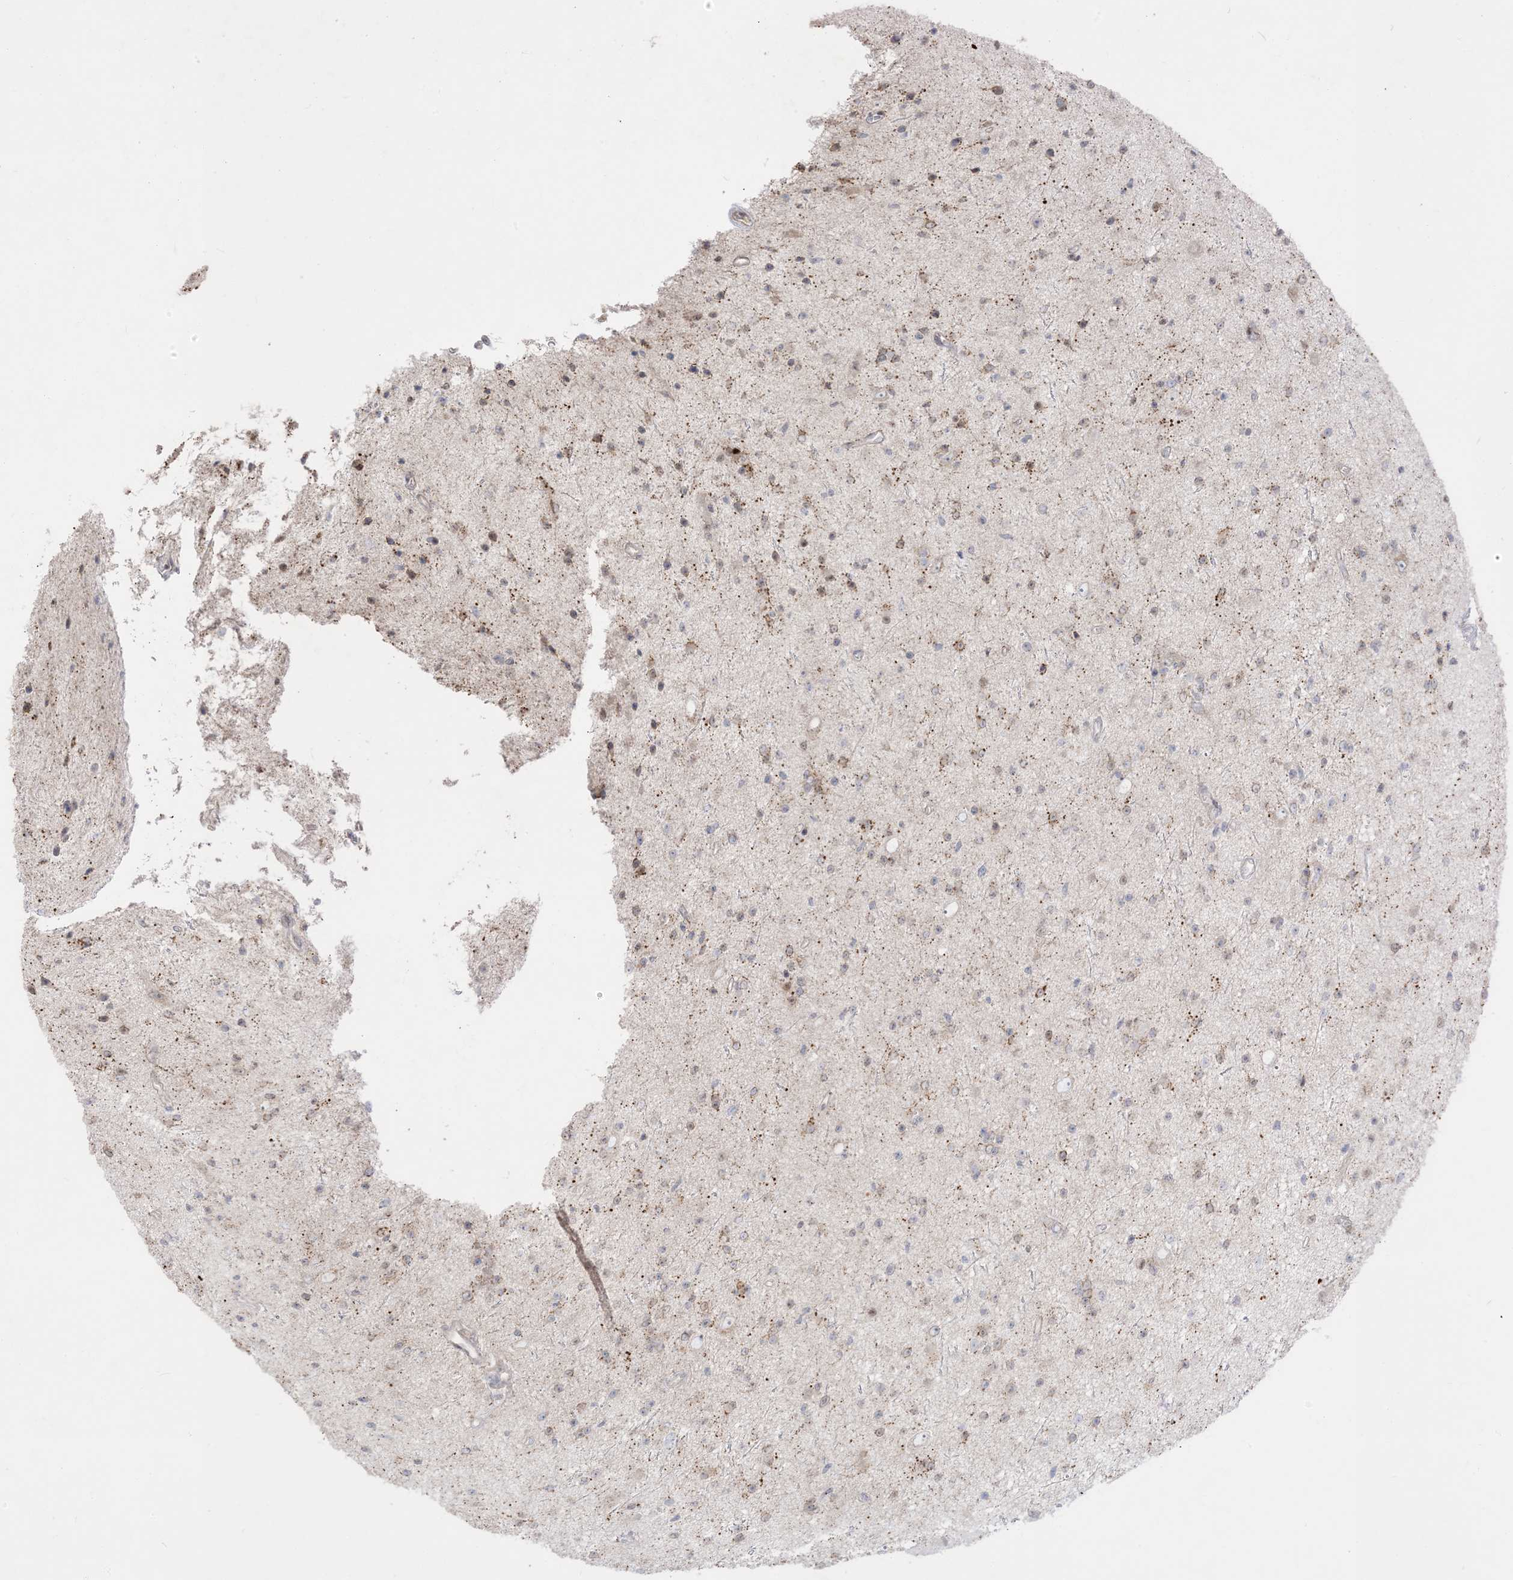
{"staining": {"intensity": "weak", "quantity": "<25%", "location": "cytoplasmic/membranous"}, "tissue": "glioma", "cell_type": "Tumor cells", "image_type": "cancer", "snomed": [{"axis": "morphology", "description": "Glioma, malignant, Low grade"}, {"axis": "topography", "description": "Cerebral cortex"}], "caption": "Immunohistochemistry histopathology image of malignant low-grade glioma stained for a protein (brown), which exhibits no staining in tumor cells. Nuclei are stained in blue.", "gene": "BHLHE40", "patient": {"sex": "female", "age": 39}}